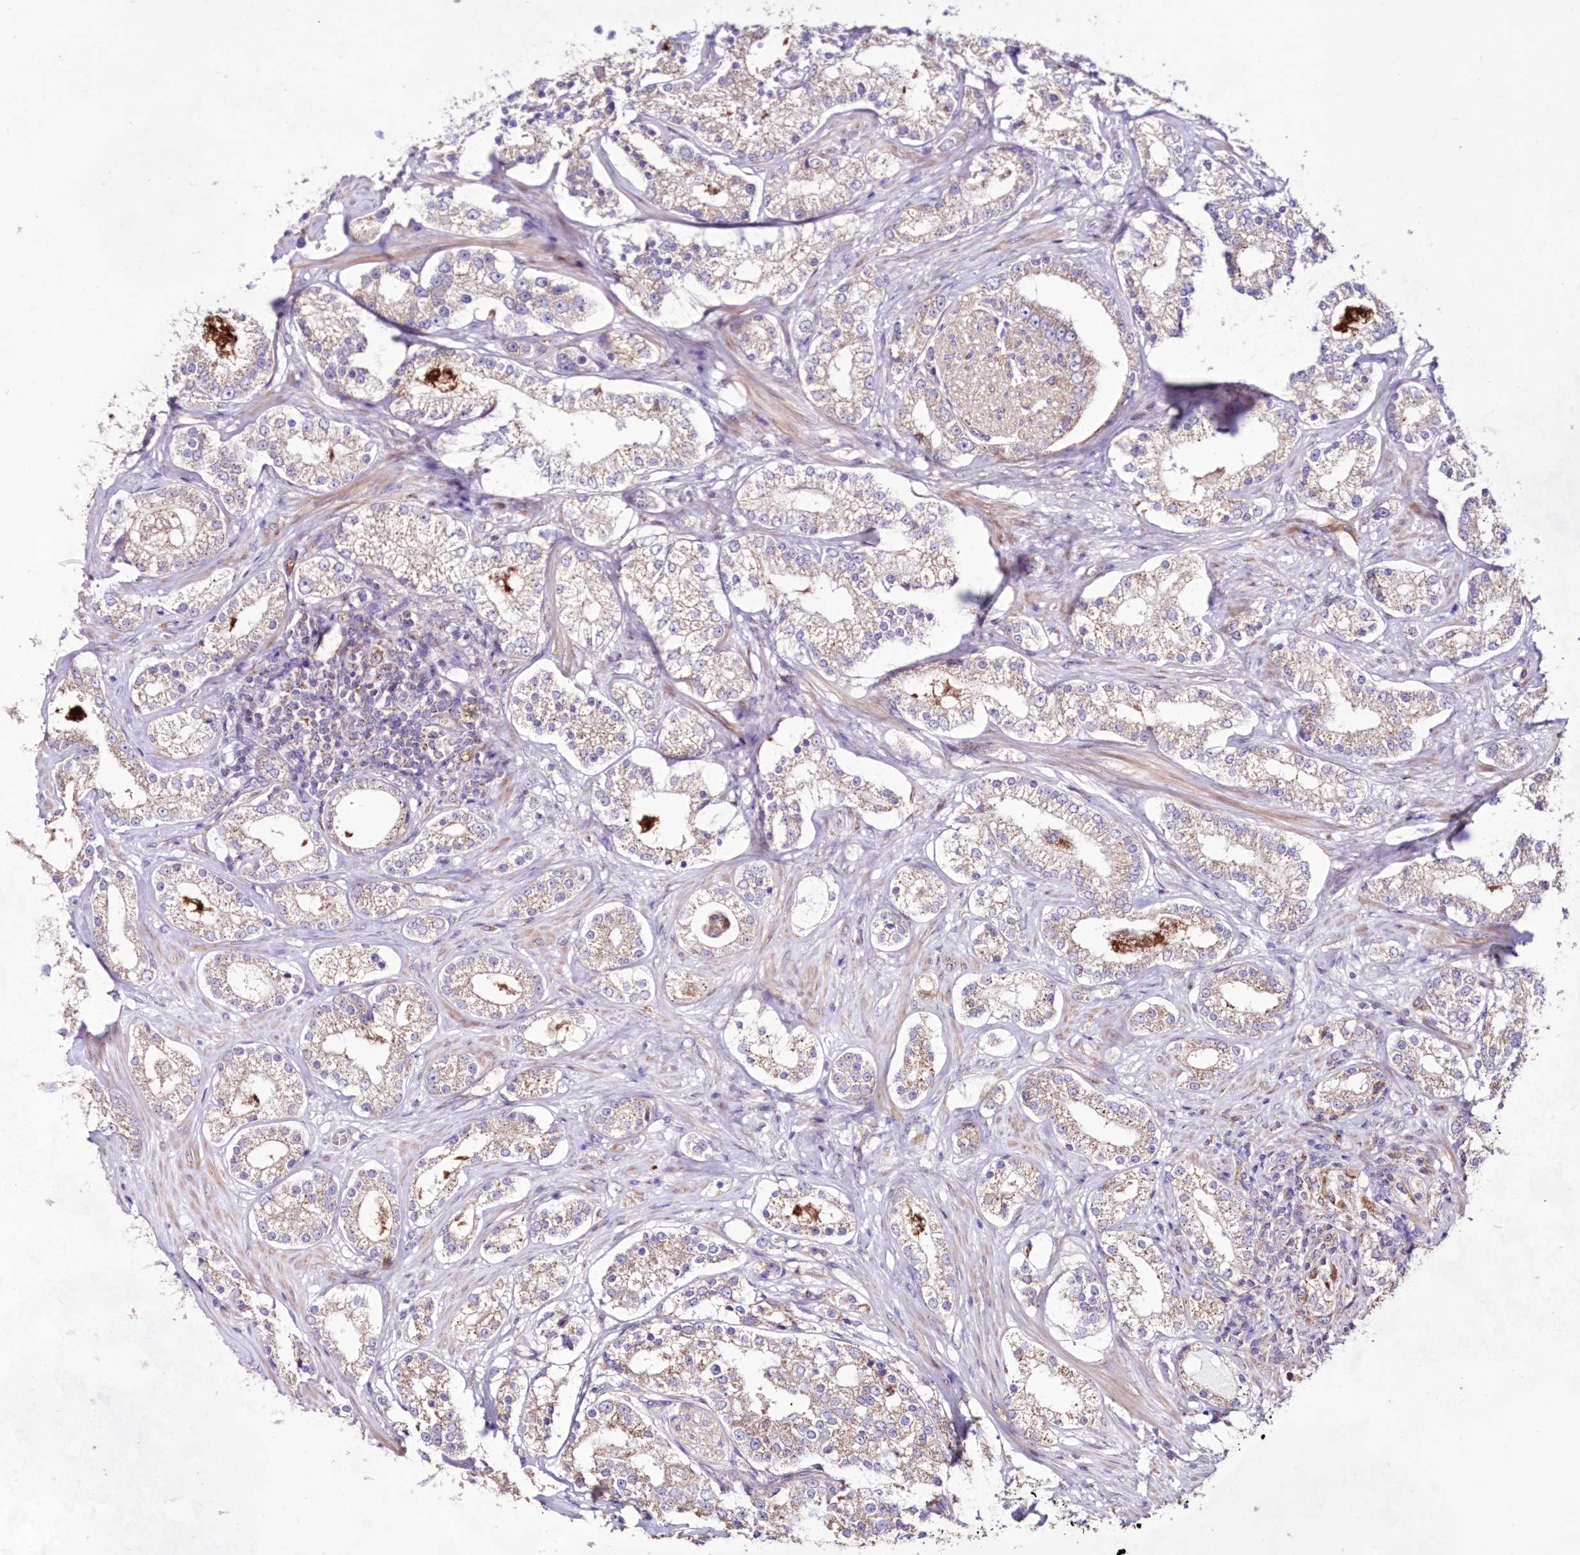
{"staining": {"intensity": "weak", "quantity": "25%-75%", "location": "cytoplasmic/membranous"}, "tissue": "prostate cancer", "cell_type": "Tumor cells", "image_type": "cancer", "snomed": [{"axis": "morphology", "description": "Normal tissue, NOS"}, {"axis": "morphology", "description": "Adenocarcinoma, High grade"}, {"axis": "topography", "description": "Prostate"}], "caption": "Adenocarcinoma (high-grade) (prostate) stained with a protein marker demonstrates weak staining in tumor cells.", "gene": "HADHB", "patient": {"sex": "male", "age": 83}}